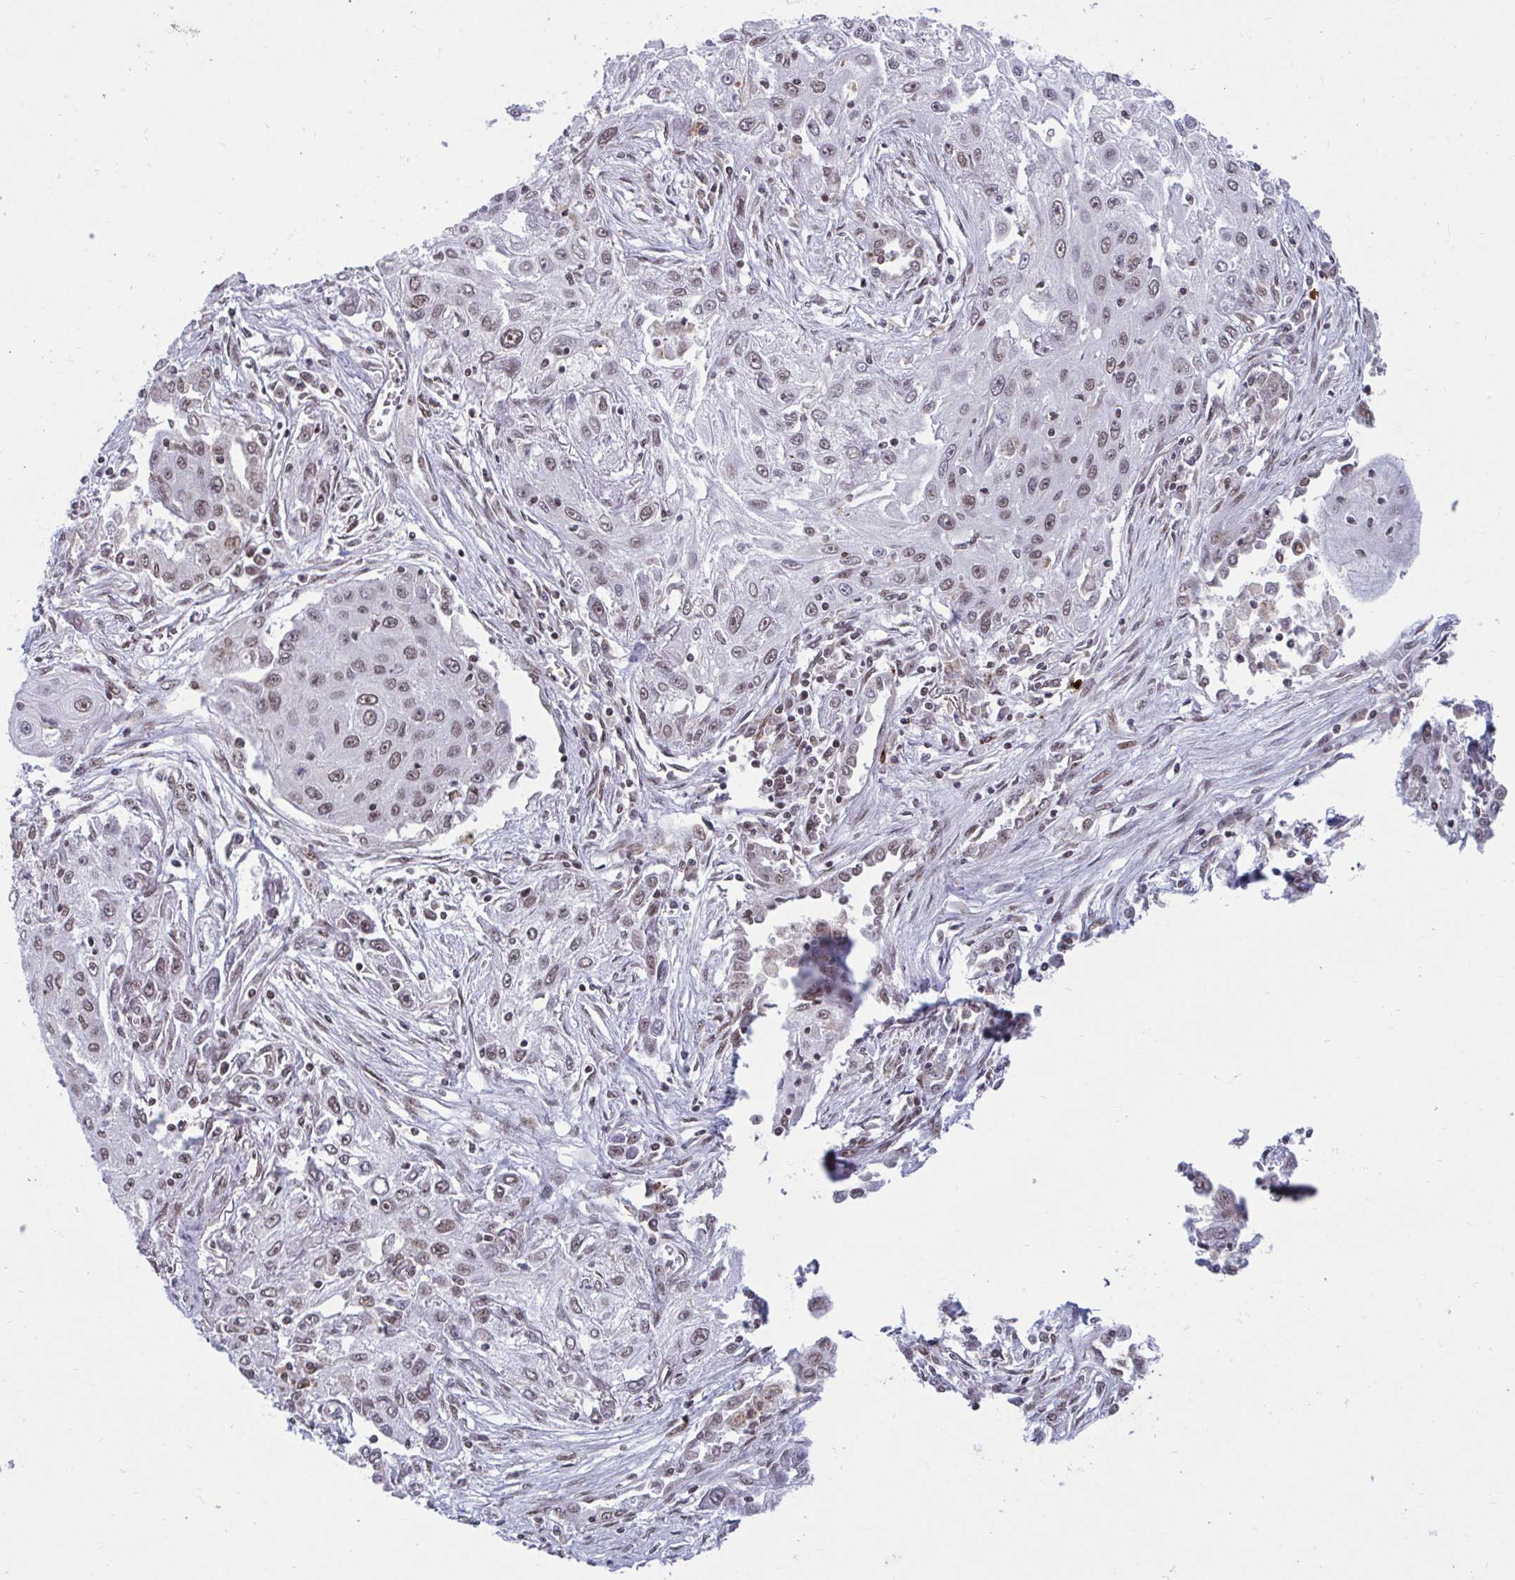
{"staining": {"intensity": "weak", "quantity": ">75%", "location": "nuclear"}, "tissue": "lung cancer", "cell_type": "Tumor cells", "image_type": "cancer", "snomed": [{"axis": "morphology", "description": "Squamous cell carcinoma, NOS"}, {"axis": "topography", "description": "Lung"}], "caption": "The photomicrograph reveals immunohistochemical staining of lung squamous cell carcinoma. There is weak nuclear positivity is identified in about >75% of tumor cells. (Brightfield microscopy of DAB IHC at high magnification).", "gene": "PHF10", "patient": {"sex": "female", "age": 69}}